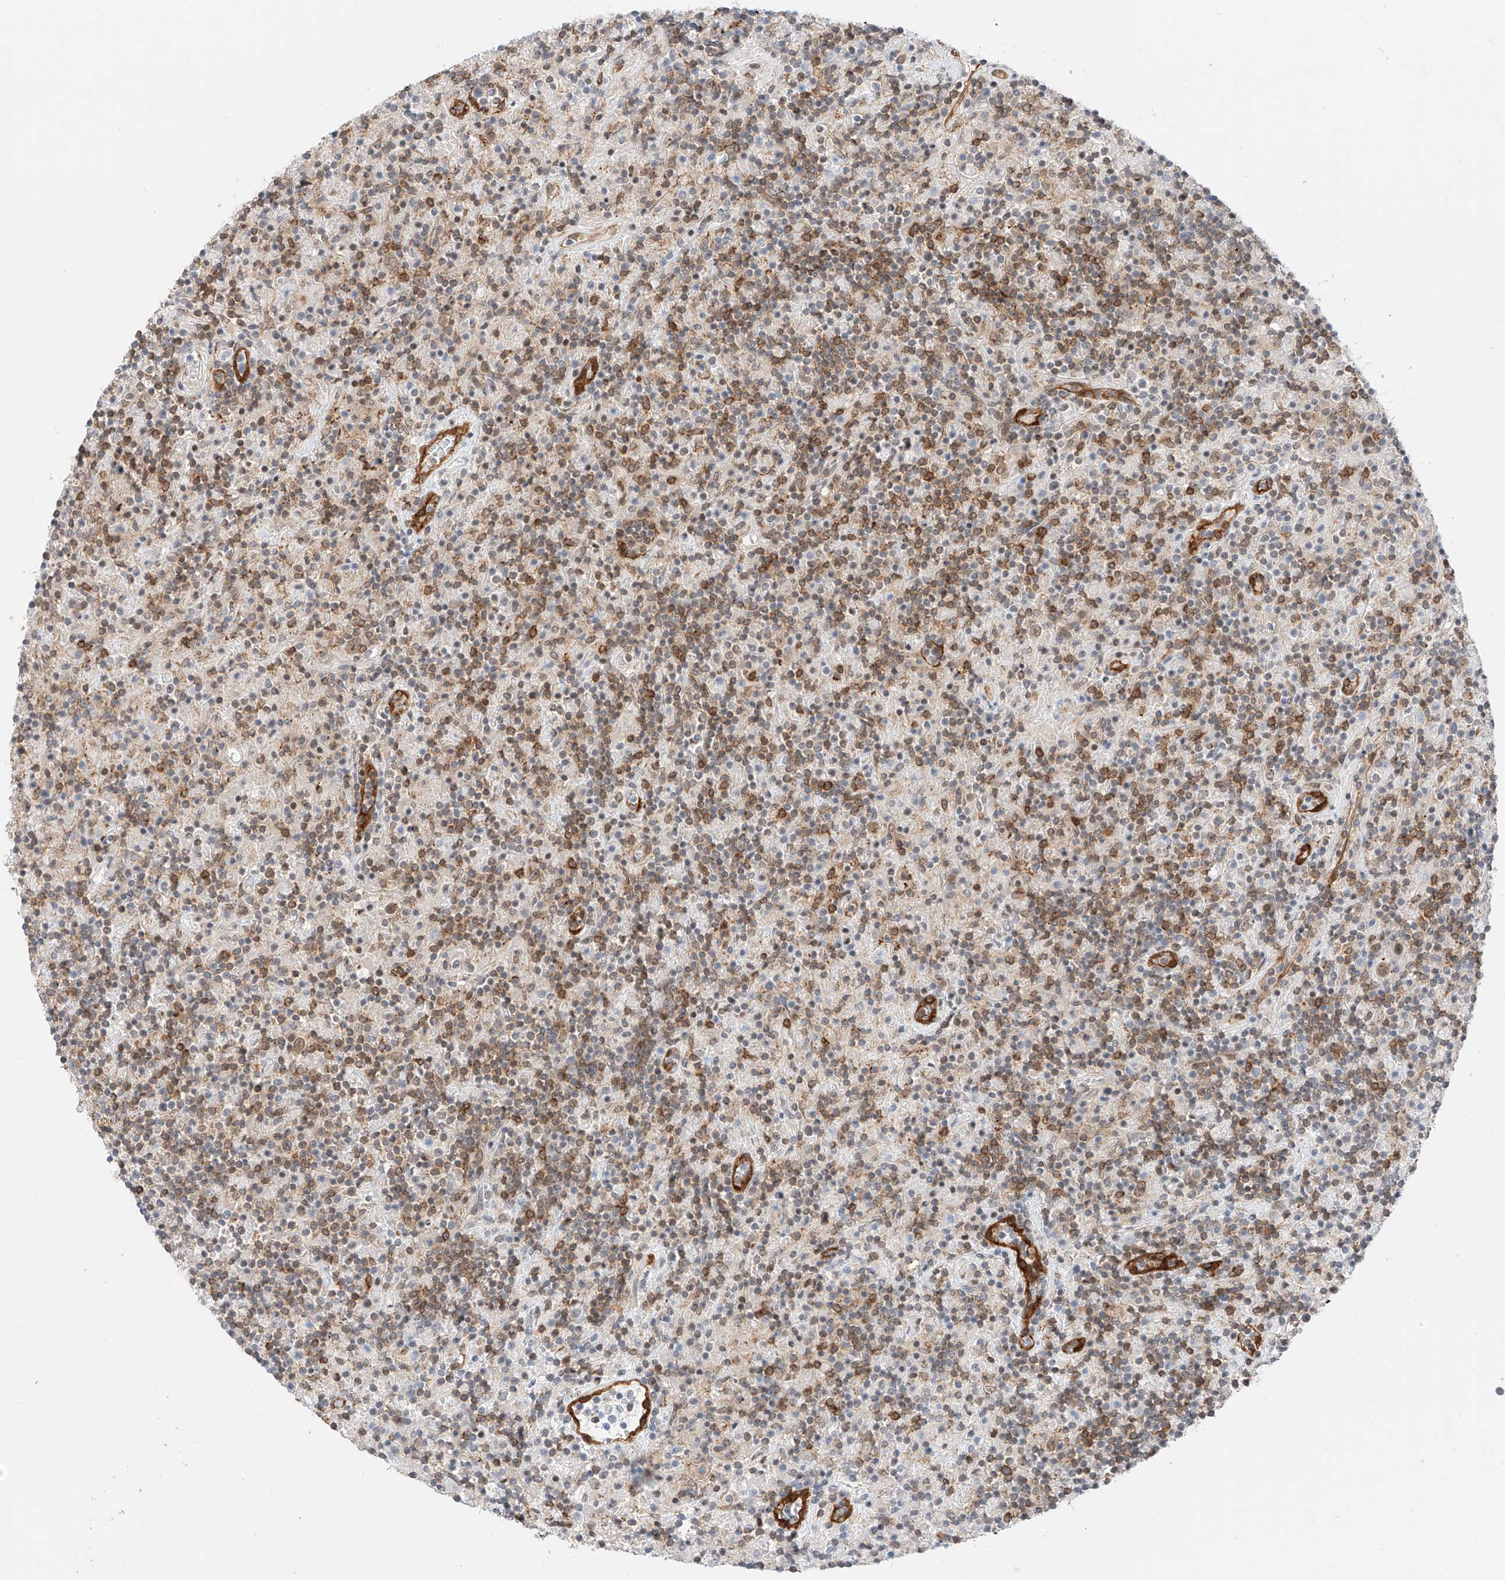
{"staining": {"intensity": "negative", "quantity": "none", "location": "none"}, "tissue": "lymphoma", "cell_type": "Tumor cells", "image_type": "cancer", "snomed": [{"axis": "morphology", "description": "Hodgkin's disease, NOS"}, {"axis": "topography", "description": "Lymph node"}], "caption": "This is a image of IHC staining of lymphoma, which shows no expression in tumor cells. The staining is performed using DAB (3,3'-diaminobenzidine) brown chromogen with nuclei counter-stained in using hematoxylin.", "gene": "CARMIL1", "patient": {"sex": "male", "age": 70}}